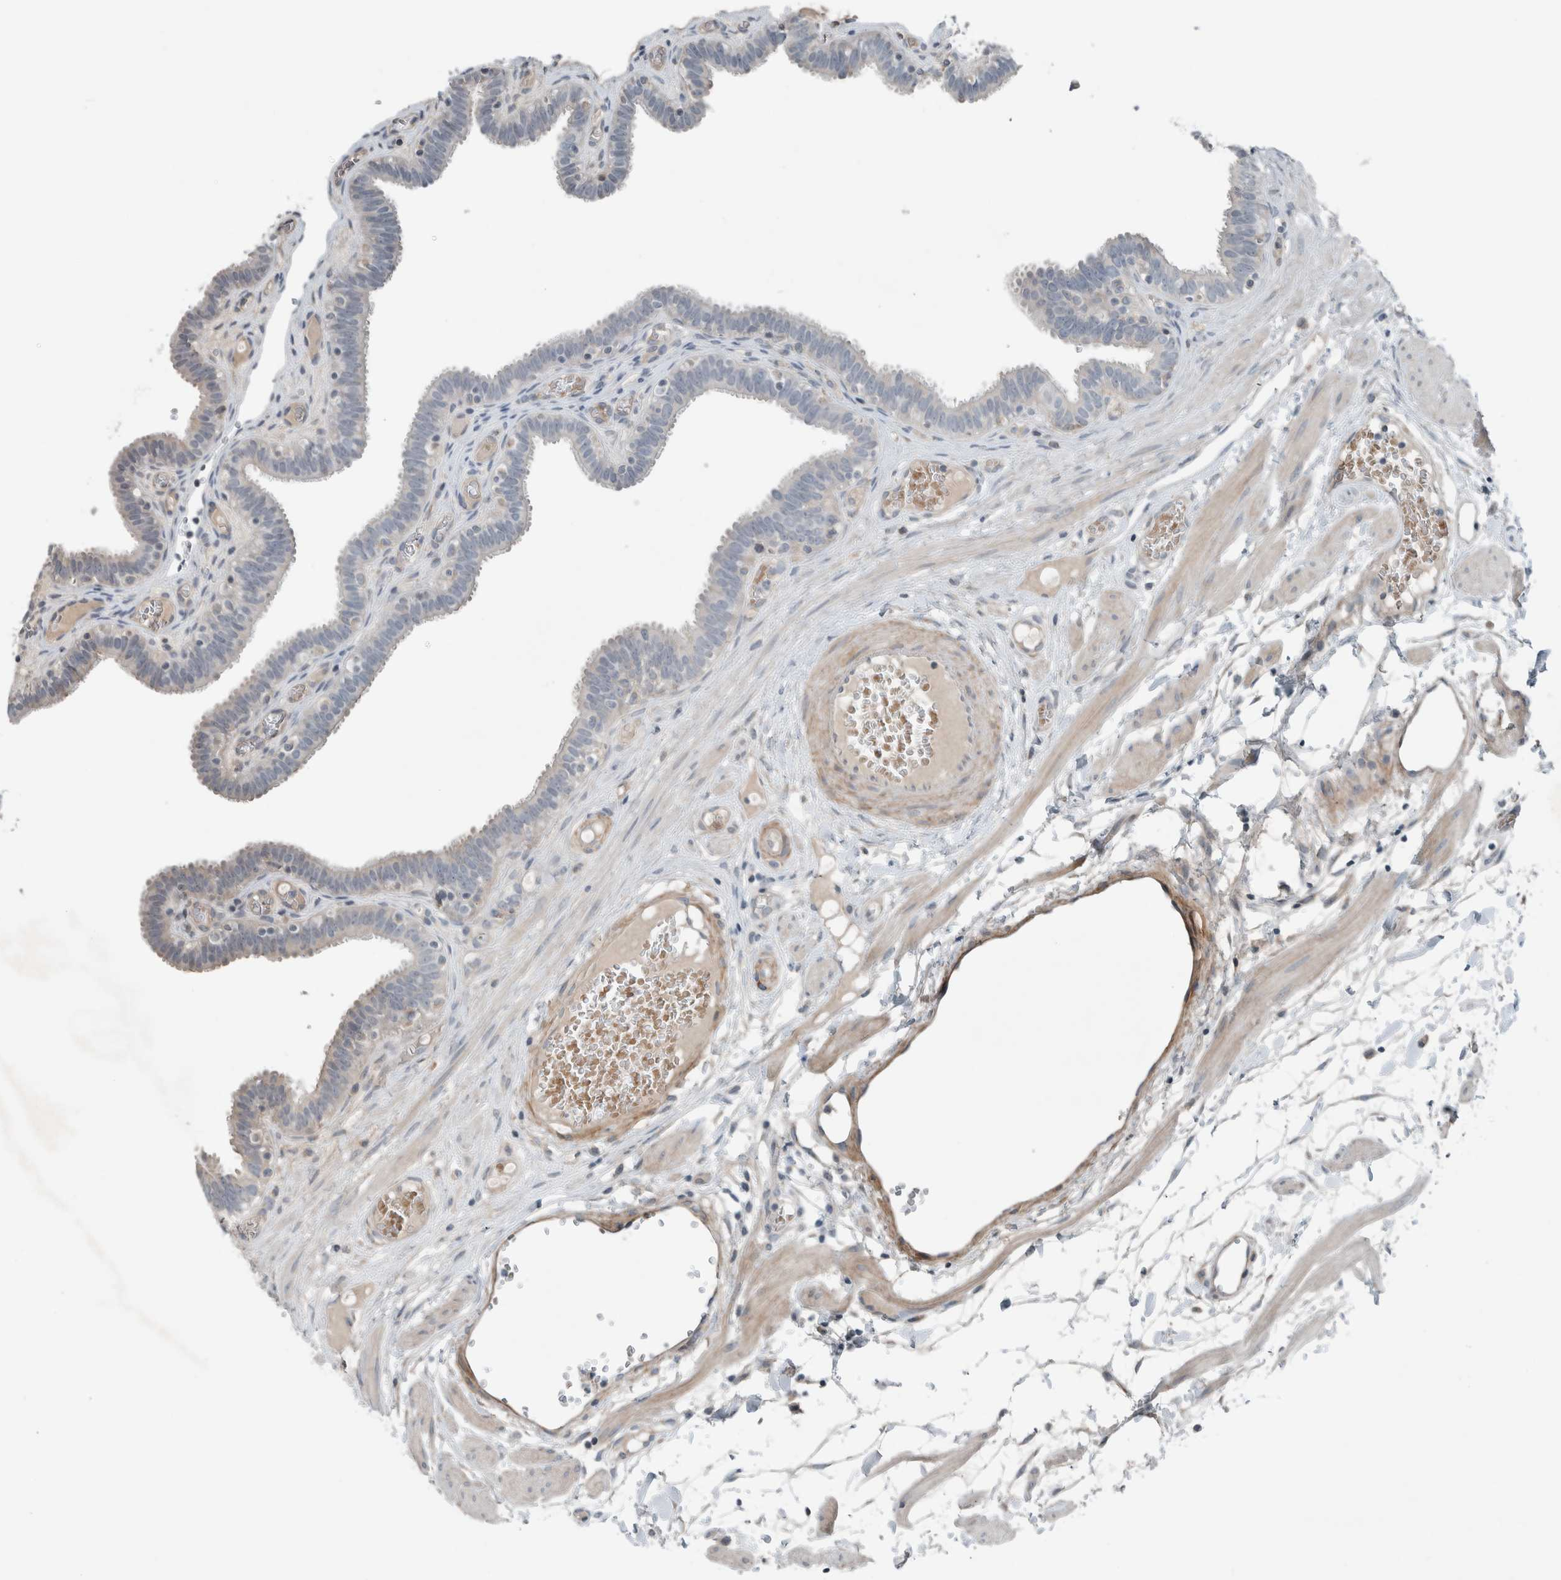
{"staining": {"intensity": "negative", "quantity": "none", "location": "none"}, "tissue": "fallopian tube", "cell_type": "Glandular cells", "image_type": "normal", "snomed": [{"axis": "morphology", "description": "Normal tissue, NOS"}, {"axis": "topography", "description": "Fallopian tube"}, {"axis": "topography", "description": "Placenta"}], "caption": "High power microscopy micrograph of an immunohistochemistry (IHC) histopathology image of normal fallopian tube, revealing no significant staining in glandular cells.", "gene": "JADE2", "patient": {"sex": "female", "age": 32}}